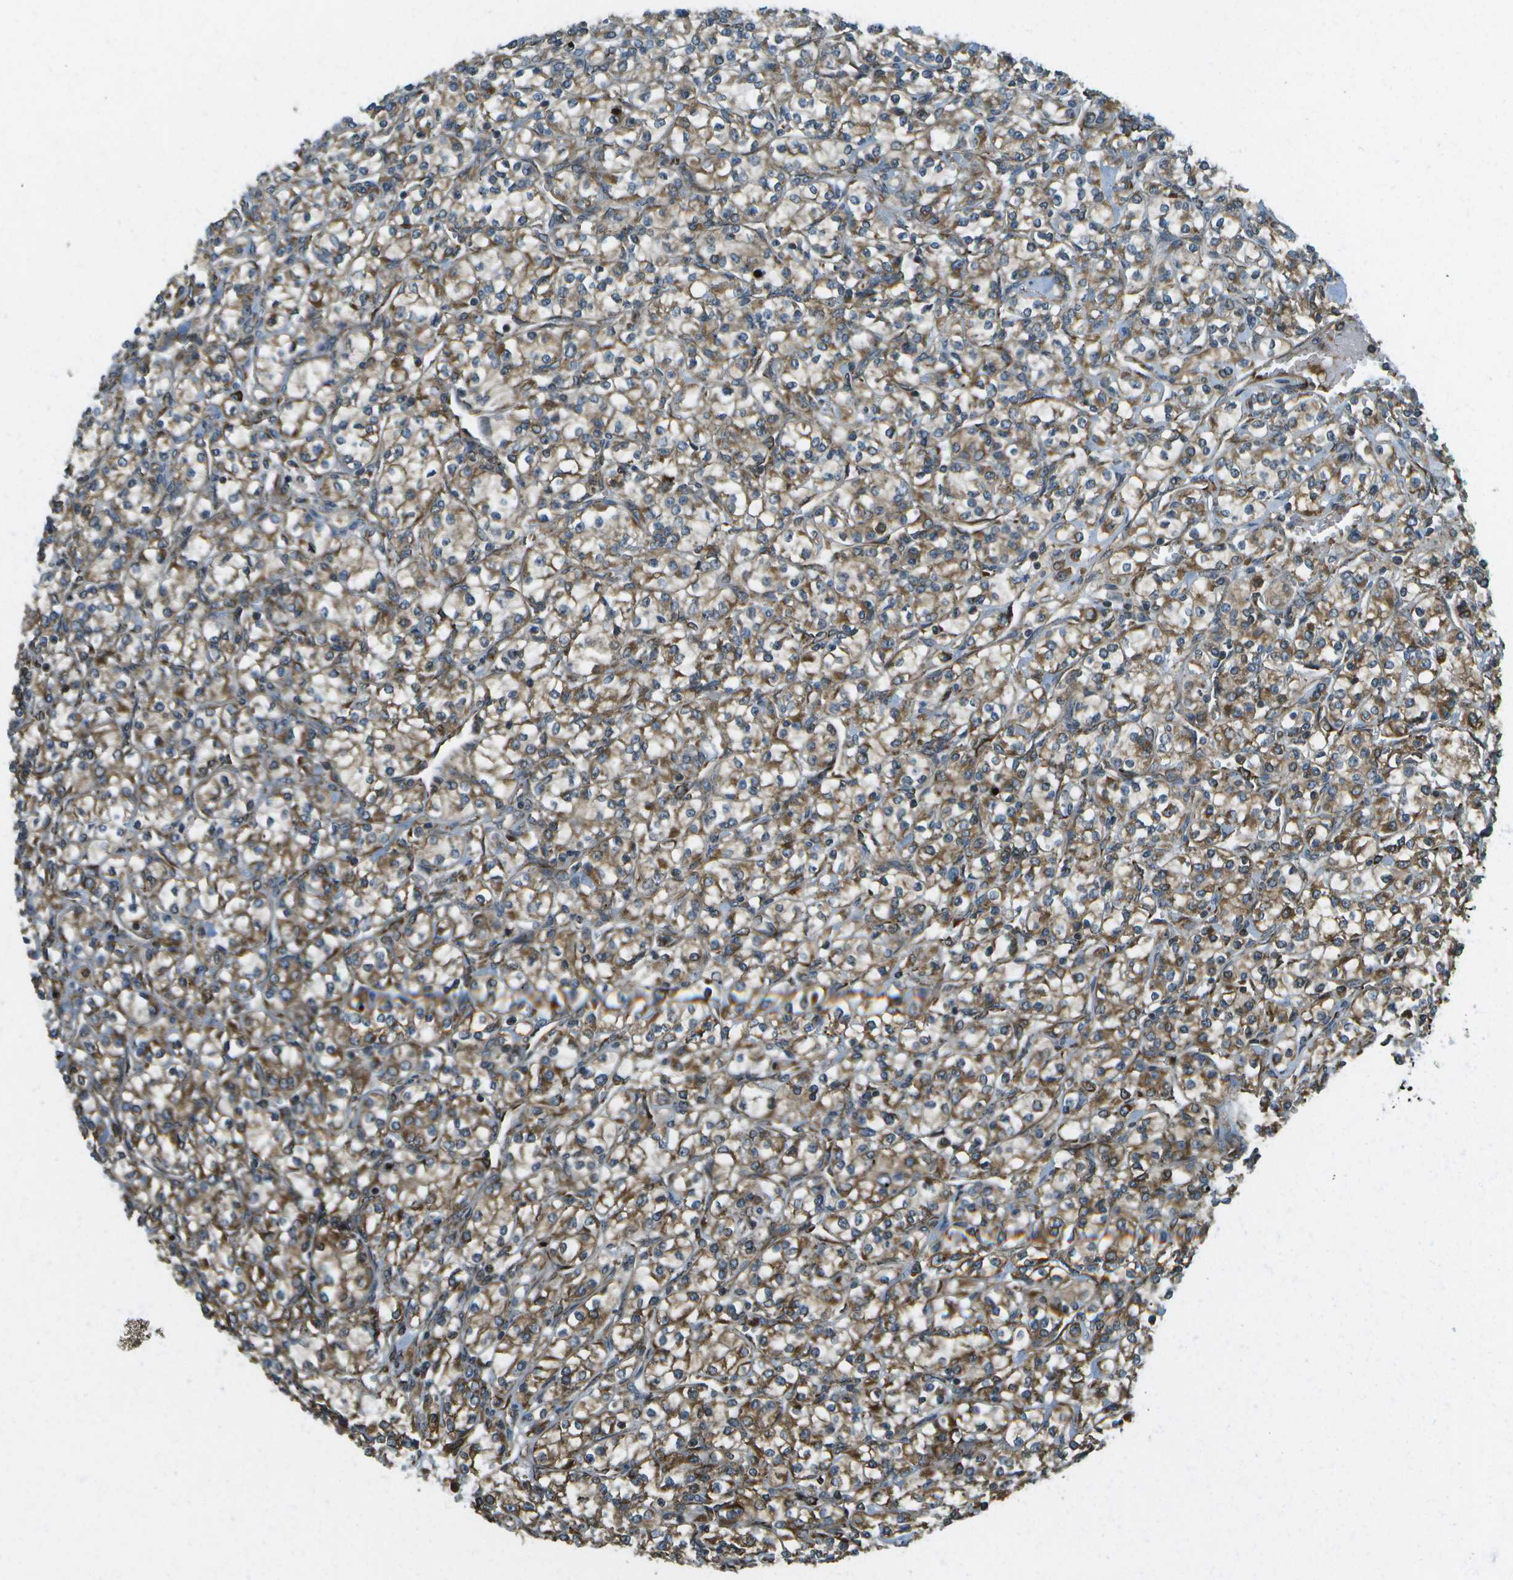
{"staining": {"intensity": "moderate", "quantity": ">75%", "location": "cytoplasmic/membranous"}, "tissue": "renal cancer", "cell_type": "Tumor cells", "image_type": "cancer", "snomed": [{"axis": "morphology", "description": "Adenocarcinoma, NOS"}, {"axis": "topography", "description": "Kidney"}], "caption": "High-power microscopy captured an IHC histopathology image of renal cancer (adenocarcinoma), revealing moderate cytoplasmic/membranous expression in approximately >75% of tumor cells.", "gene": "USP30", "patient": {"sex": "male", "age": 77}}